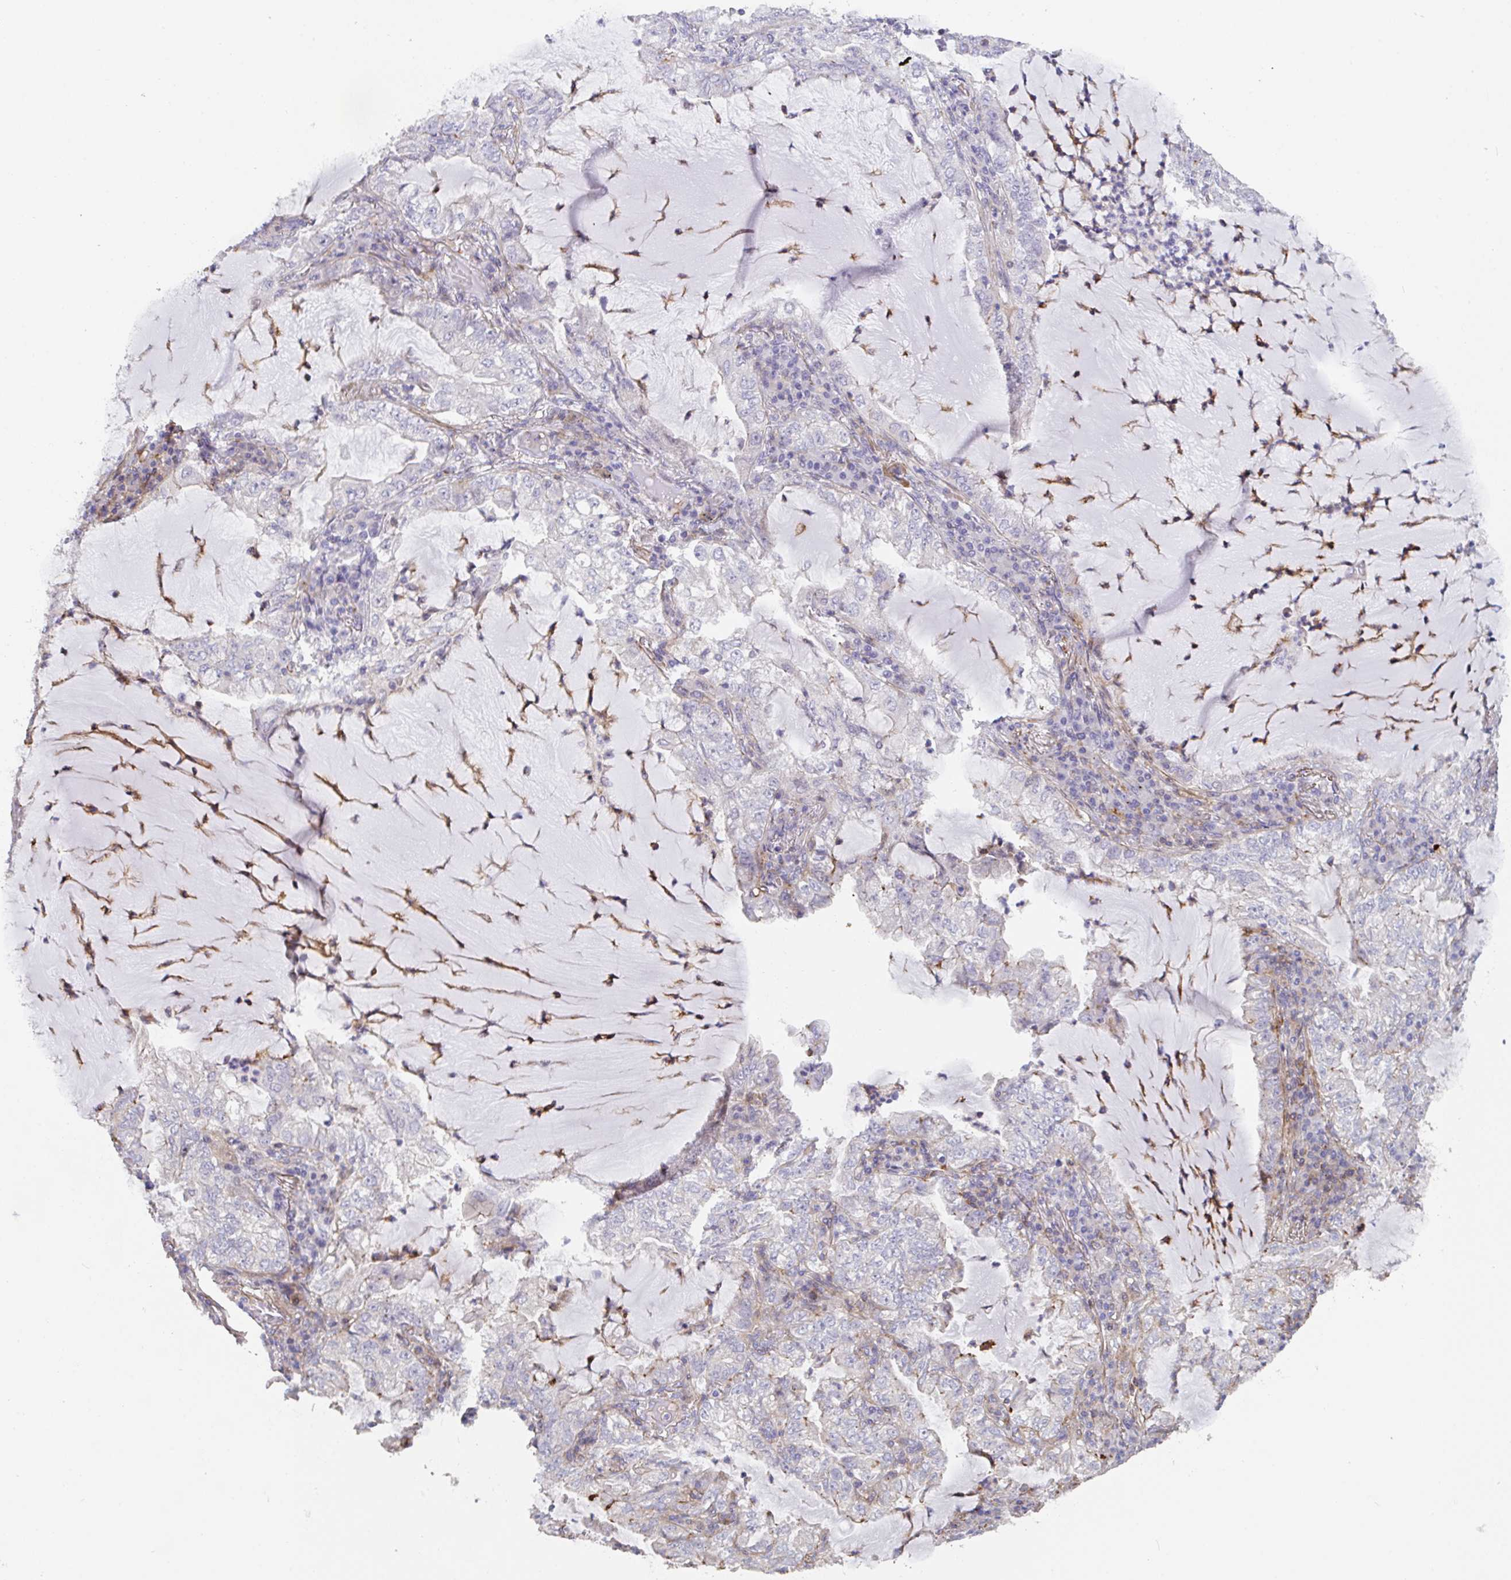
{"staining": {"intensity": "negative", "quantity": "none", "location": "none"}, "tissue": "lung cancer", "cell_type": "Tumor cells", "image_type": "cancer", "snomed": [{"axis": "morphology", "description": "Adenocarcinoma, NOS"}, {"axis": "topography", "description": "Lung"}], "caption": "Human lung cancer (adenocarcinoma) stained for a protein using immunohistochemistry (IHC) demonstrates no positivity in tumor cells.", "gene": "FZD2", "patient": {"sex": "female", "age": 73}}